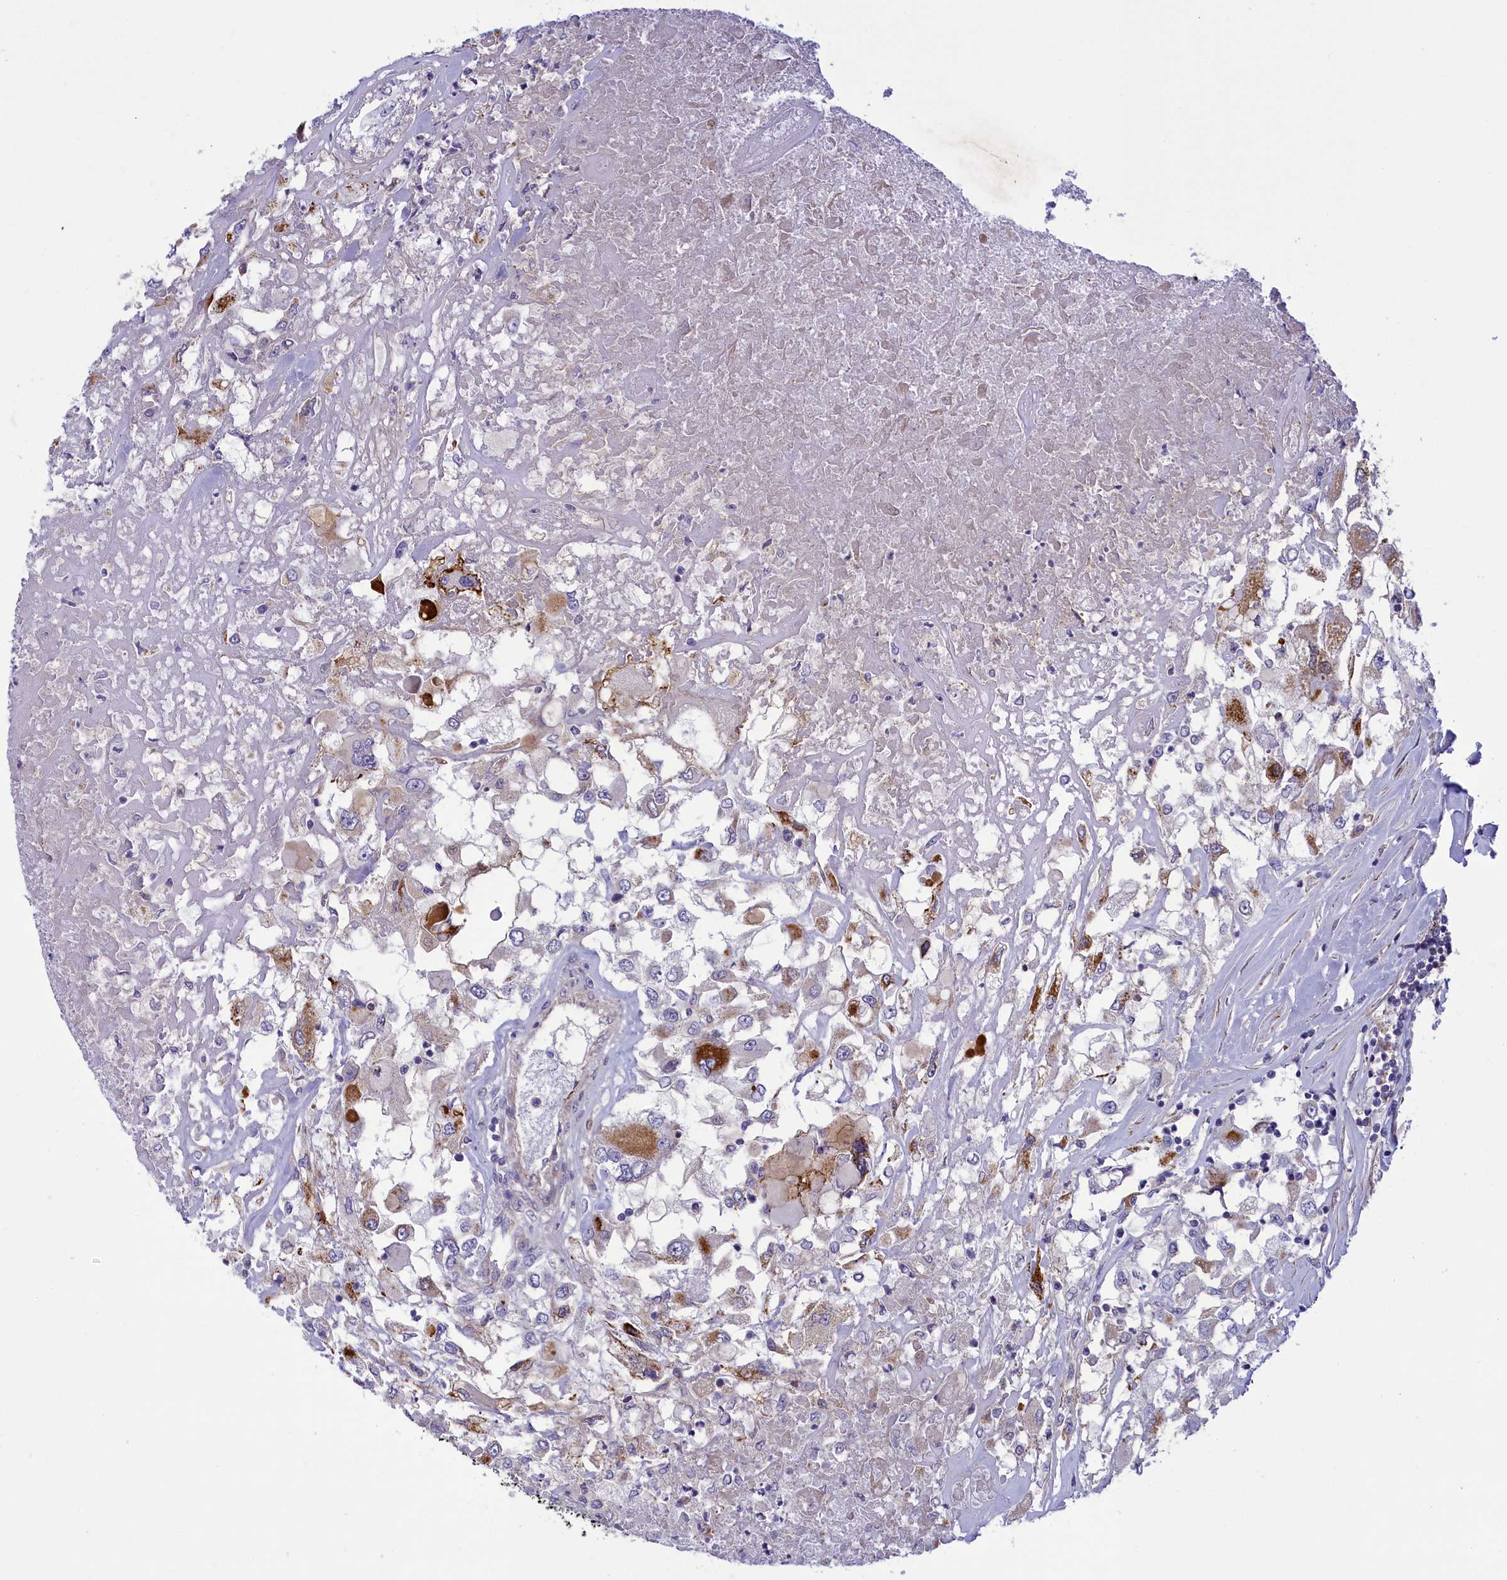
{"staining": {"intensity": "moderate", "quantity": "<25%", "location": "cytoplasmic/membranous"}, "tissue": "renal cancer", "cell_type": "Tumor cells", "image_type": "cancer", "snomed": [{"axis": "morphology", "description": "Adenocarcinoma, NOS"}, {"axis": "topography", "description": "Kidney"}], "caption": "Immunohistochemistry (IHC) image of renal cancer (adenocarcinoma) stained for a protein (brown), which displays low levels of moderate cytoplasmic/membranous positivity in approximately <25% of tumor cells.", "gene": "CORO2A", "patient": {"sex": "female", "age": 52}}